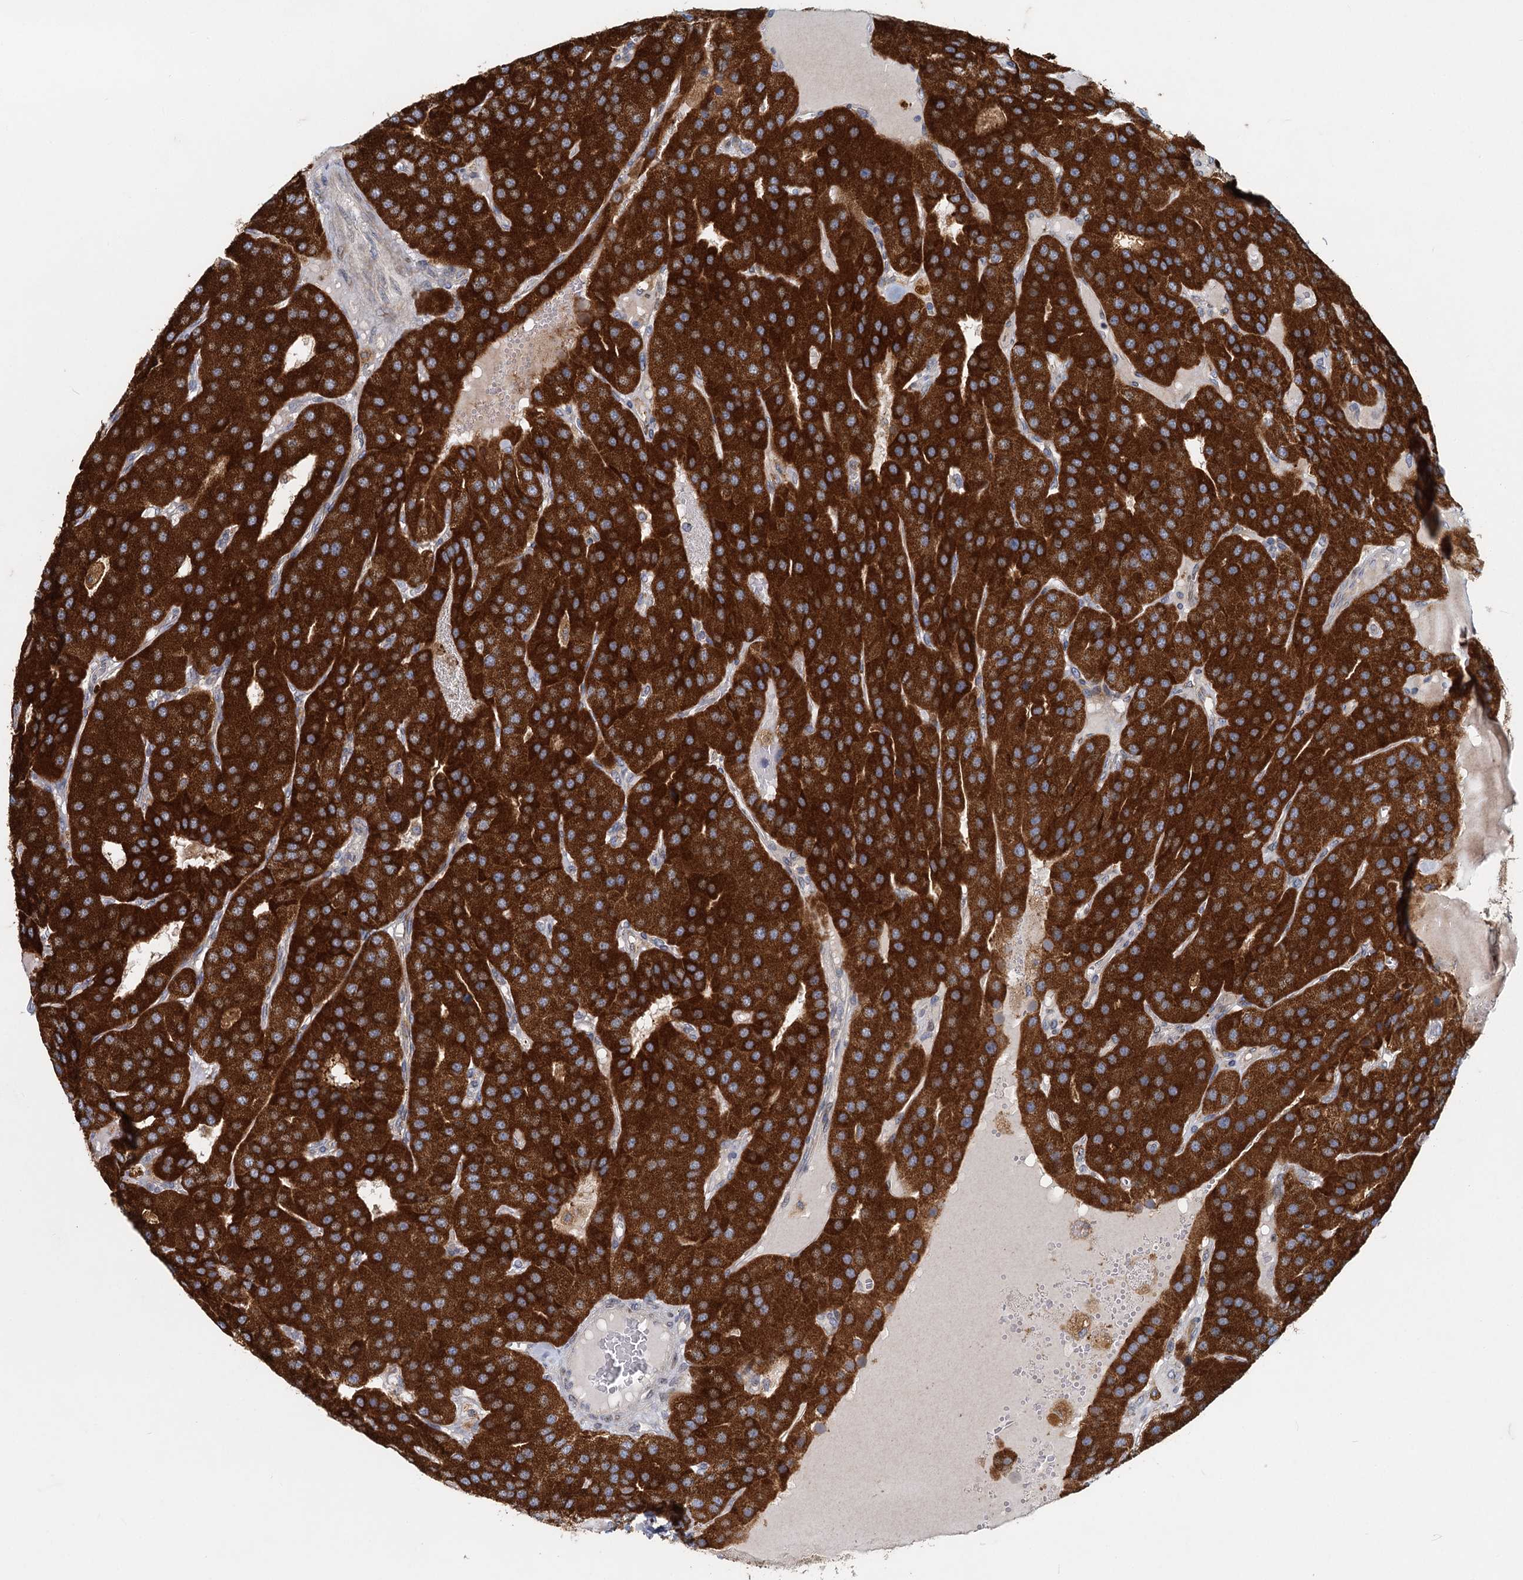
{"staining": {"intensity": "strong", "quantity": ">75%", "location": "cytoplasmic/membranous"}, "tissue": "parathyroid gland", "cell_type": "Glandular cells", "image_type": "normal", "snomed": [{"axis": "morphology", "description": "Normal tissue, NOS"}, {"axis": "morphology", "description": "Adenoma, NOS"}, {"axis": "topography", "description": "Parathyroid gland"}], "caption": "This image exhibits immunohistochemistry staining of normal human parathyroid gland, with high strong cytoplasmic/membranous positivity in approximately >75% of glandular cells.", "gene": "ADCY2", "patient": {"sex": "female", "age": 86}}